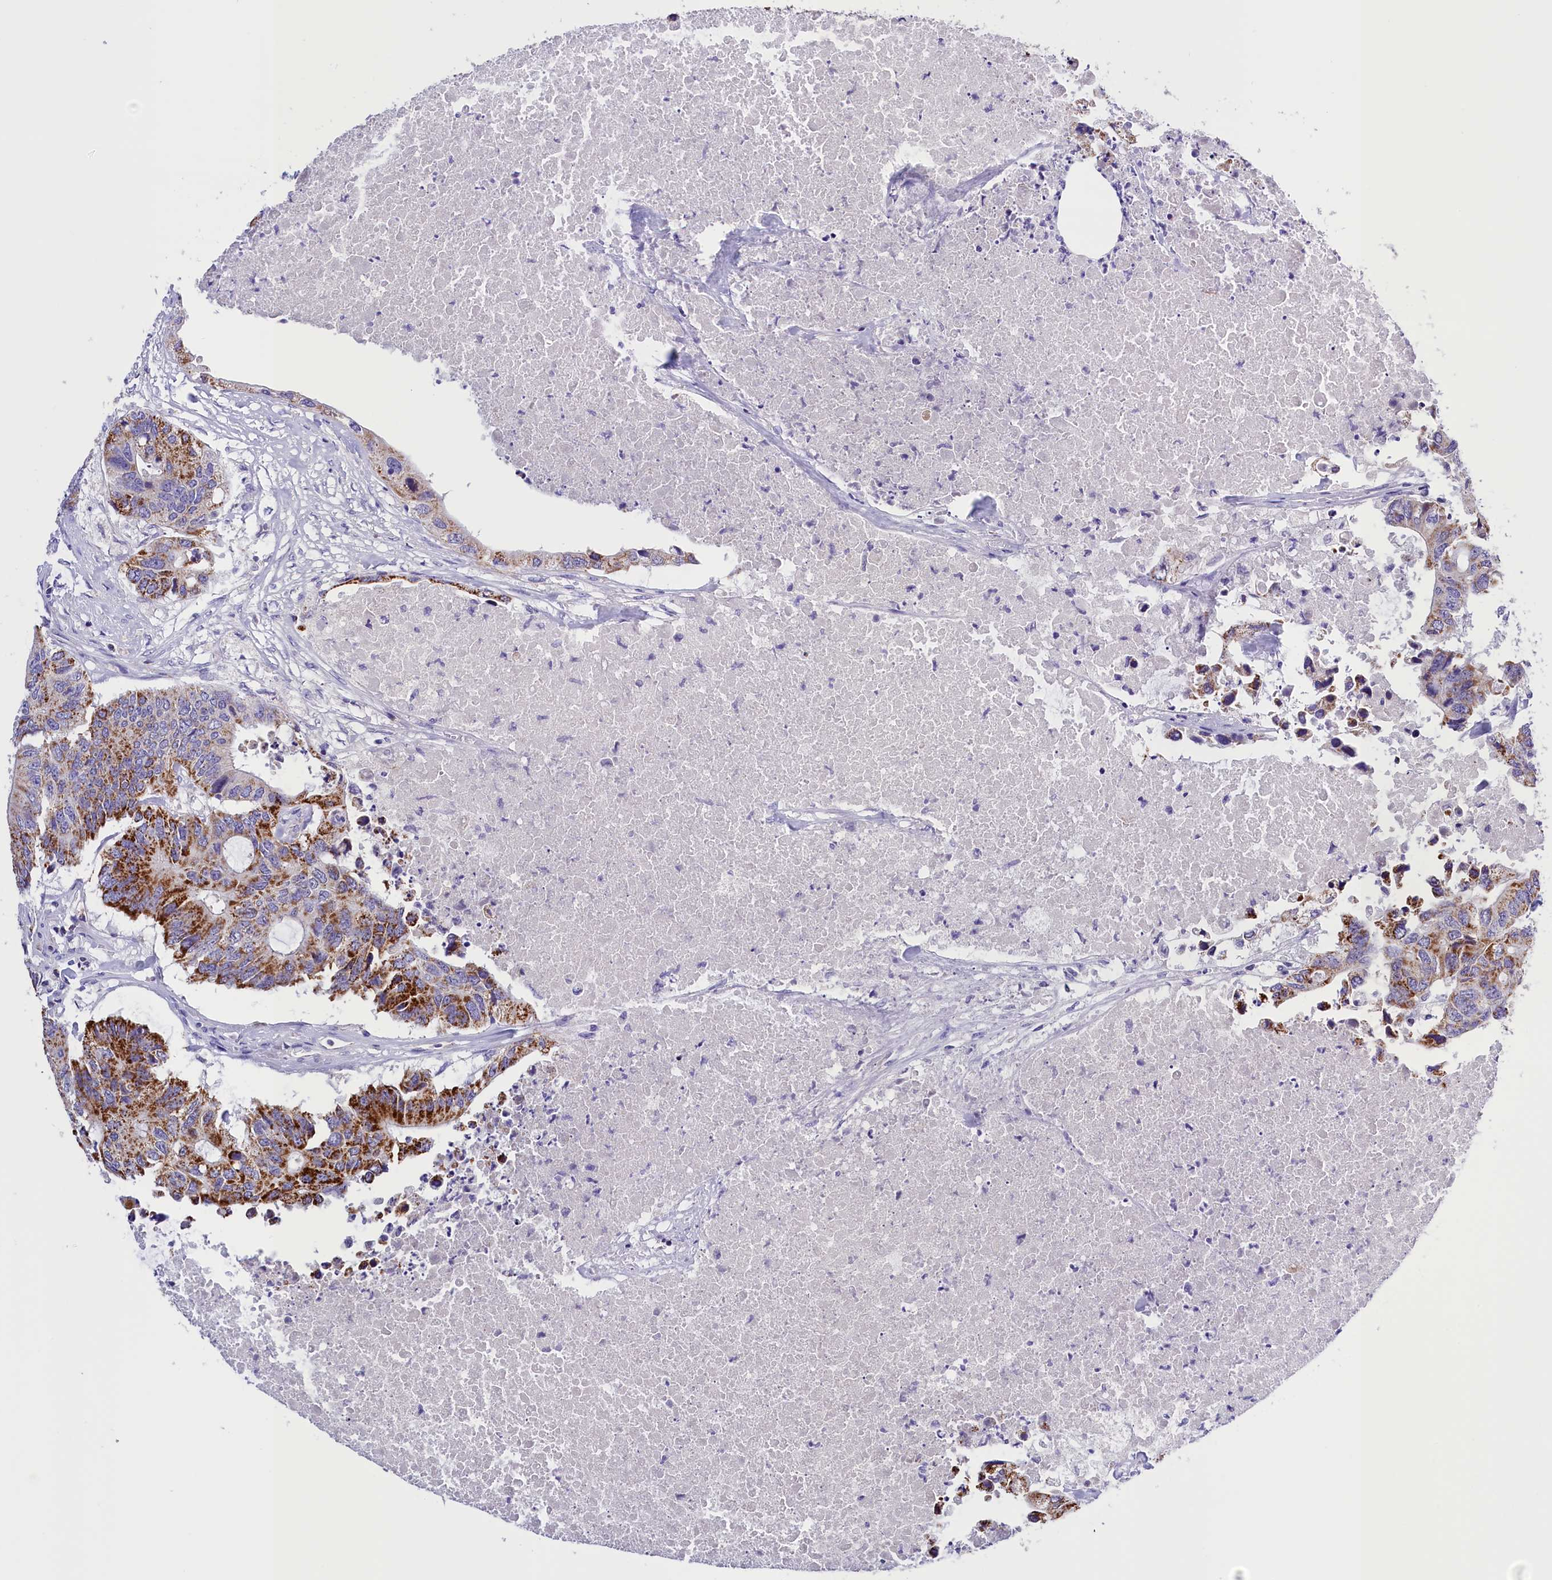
{"staining": {"intensity": "strong", "quantity": "25%-75%", "location": "cytoplasmic/membranous"}, "tissue": "colorectal cancer", "cell_type": "Tumor cells", "image_type": "cancer", "snomed": [{"axis": "morphology", "description": "Adenocarcinoma, NOS"}, {"axis": "topography", "description": "Colon"}], "caption": "The histopathology image exhibits immunohistochemical staining of colorectal cancer (adenocarcinoma). There is strong cytoplasmic/membranous staining is seen in about 25%-75% of tumor cells. (IHC, brightfield microscopy, high magnification).", "gene": "ABAT", "patient": {"sex": "male", "age": 71}}